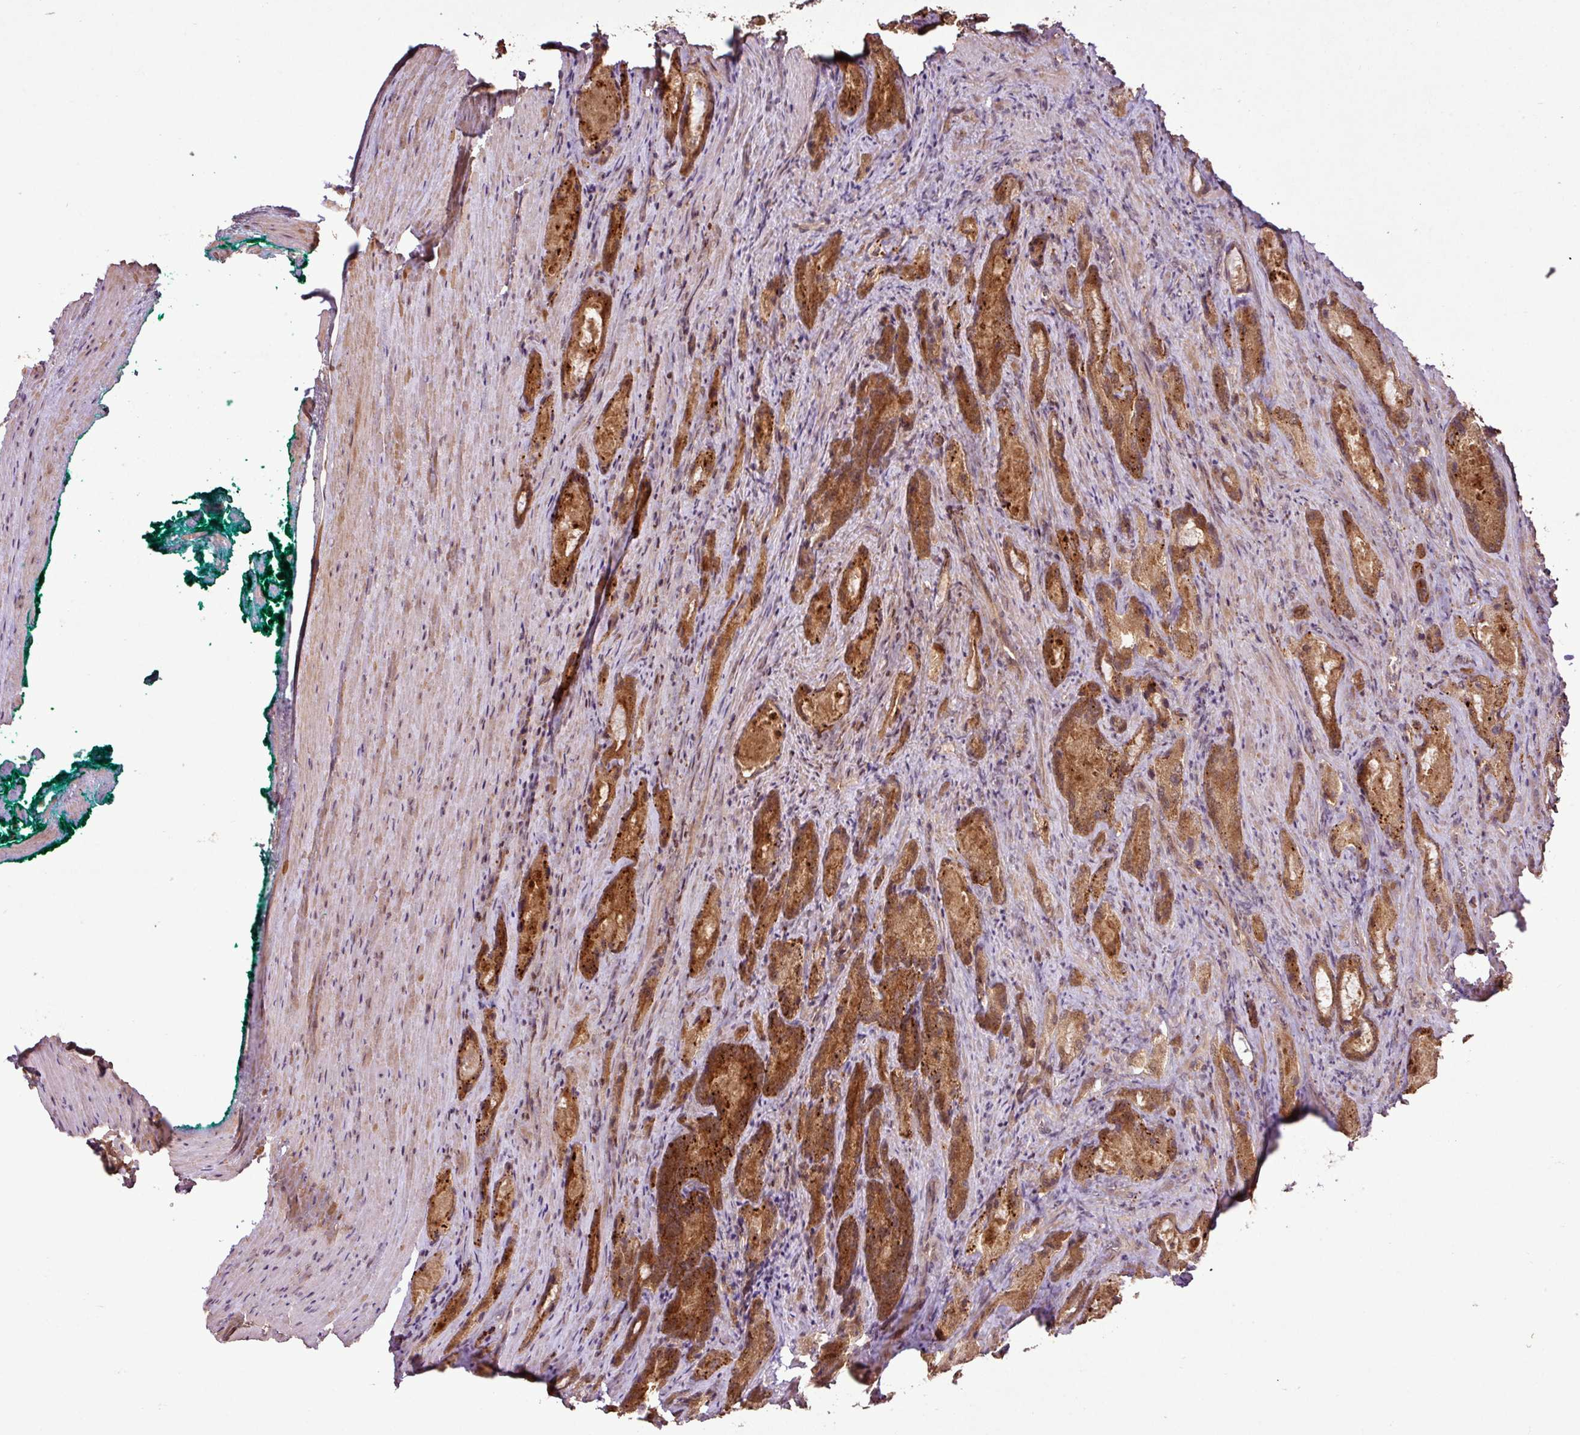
{"staining": {"intensity": "strong", "quantity": ">75%", "location": "cytoplasmic/membranous,nuclear"}, "tissue": "prostate cancer", "cell_type": "Tumor cells", "image_type": "cancer", "snomed": [{"axis": "morphology", "description": "Adenocarcinoma, Low grade"}, {"axis": "topography", "description": "Prostate"}], "caption": "Protein expression analysis of low-grade adenocarcinoma (prostate) demonstrates strong cytoplasmic/membranous and nuclear positivity in about >75% of tumor cells.", "gene": "FAIM", "patient": {"sex": "male", "age": 68}}